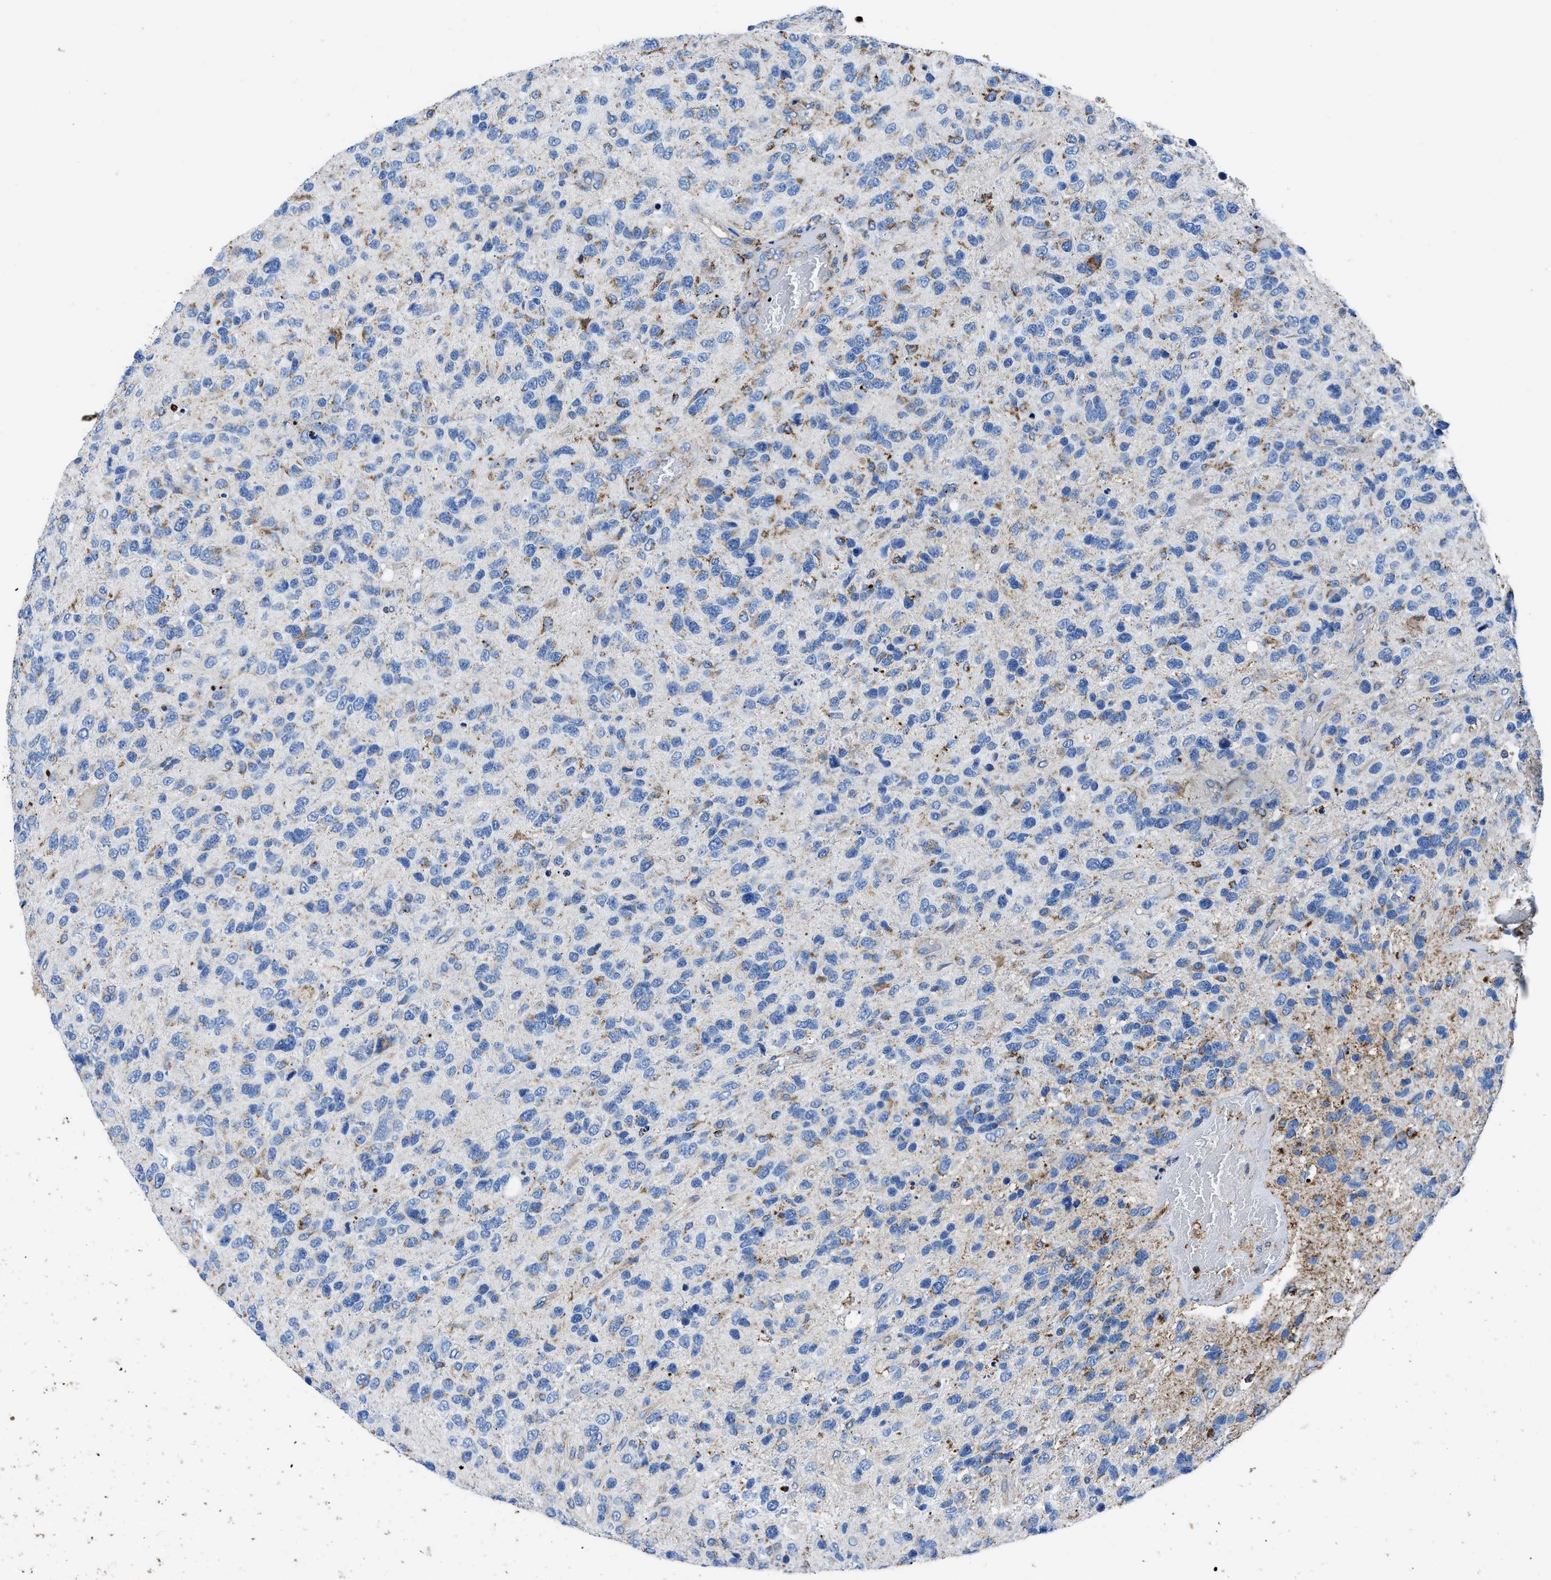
{"staining": {"intensity": "negative", "quantity": "none", "location": "none"}, "tissue": "glioma", "cell_type": "Tumor cells", "image_type": "cancer", "snomed": [{"axis": "morphology", "description": "Glioma, malignant, High grade"}, {"axis": "topography", "description": "Brain"}], "caption": "Tumor cells show no significant expression in high-grade glioma (malignant). (DAB immunohistochemistry (IHC) visualized using brightfield microscopy, high magnification).", "gene": "ZDHHC3", "patient": {"sex": "female", "age": 58}}